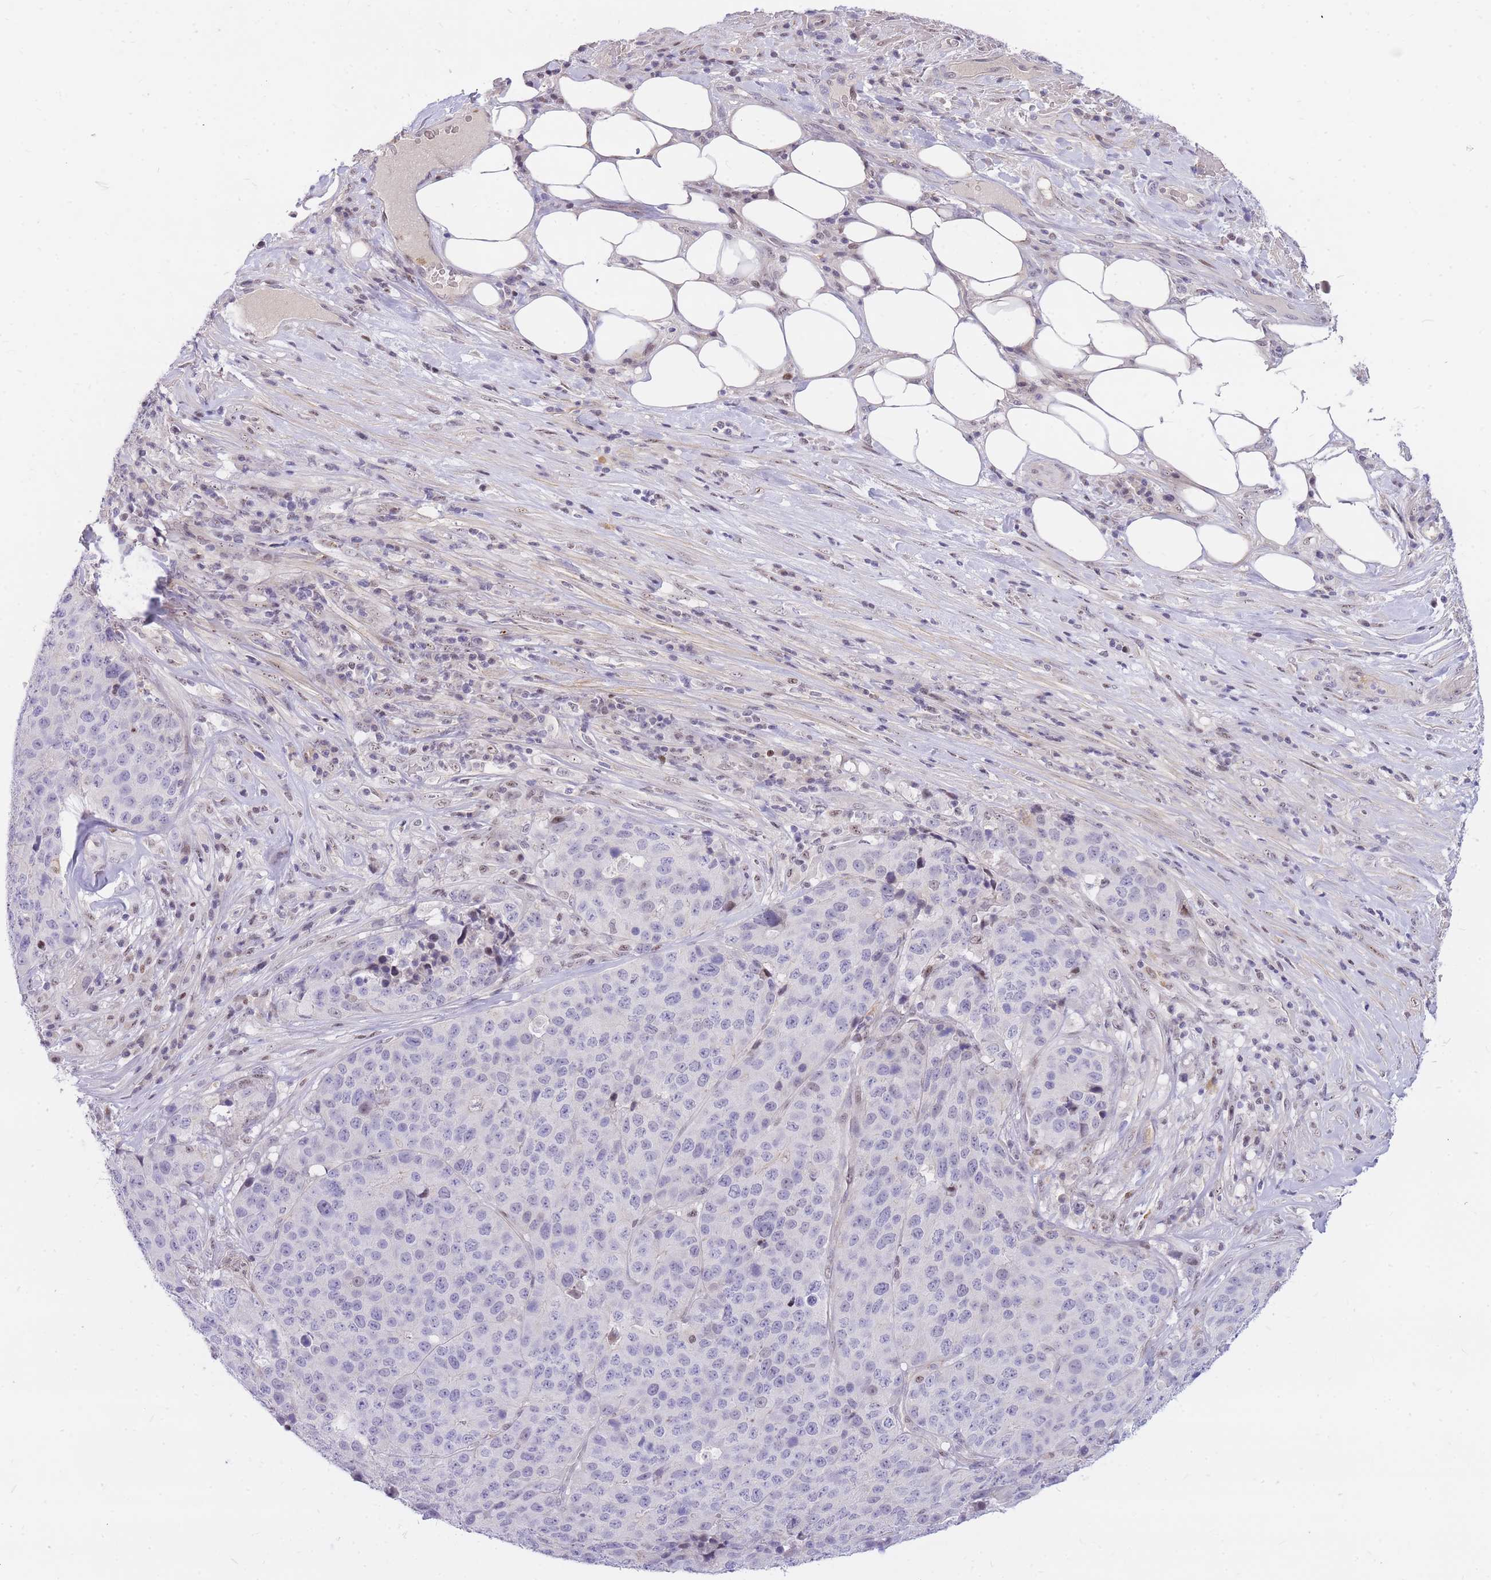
{"staining": {"intensity": "negative", "quantity": "none", "location": "none"}, "tissue": "stomach cancer", "cell_type": "Tumor cells", "image_type": "cancer", "snomed": [{"axis": "morphology", "description": "Adenocarcinoma, NOS"}, {"axis": "topography", "description": "Stomach"}], "caption": "An immunohistochemistry (IHC) micrograph of stomach adenocarcinoma is shown. There is no staining in tumor cells of stomach adenocarcinoma.", "gene": "TLE2", "patient": {"sex": "male", "age": 71}}